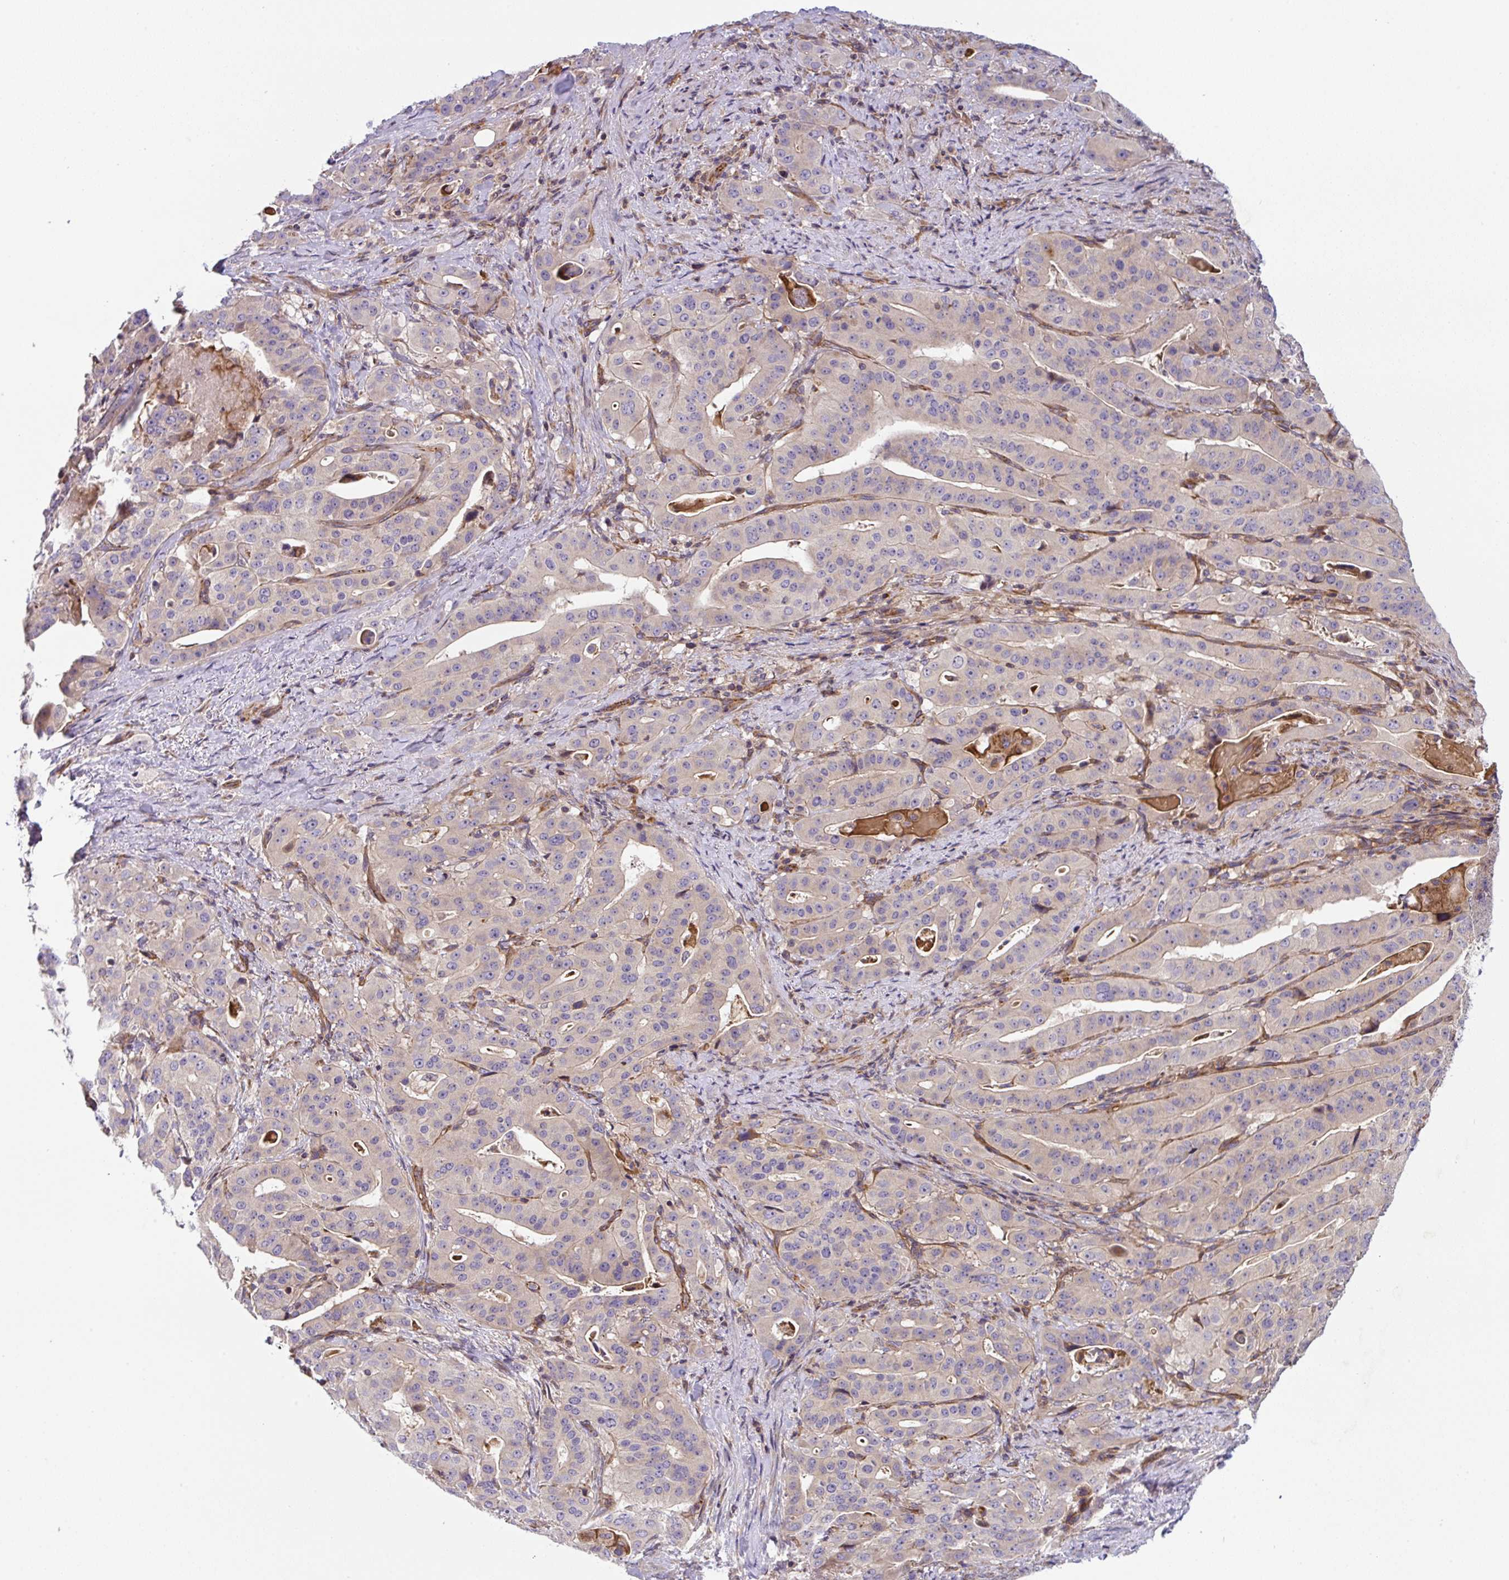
{"staining": {"intensity": "negative", "quantity": "none", "location": "none"}, "tissue": "stomach cancer", "cell_type": "Tumor cells", "image_type": "cancer", "snomed": [{"axis": "morphology", "description": "Adenocarcinoma, NOS"}, {"axis": "topography", "description": "Stomach"}], "caption": "Tumor cells show no significant expression in stomach cancer. (DAB (3,3'-diaminobenzidine) immunohistochemistry (IHC), high magnification).", "gene": "APOBEC3D", "patient": {"sex": "male", "age": 48}}